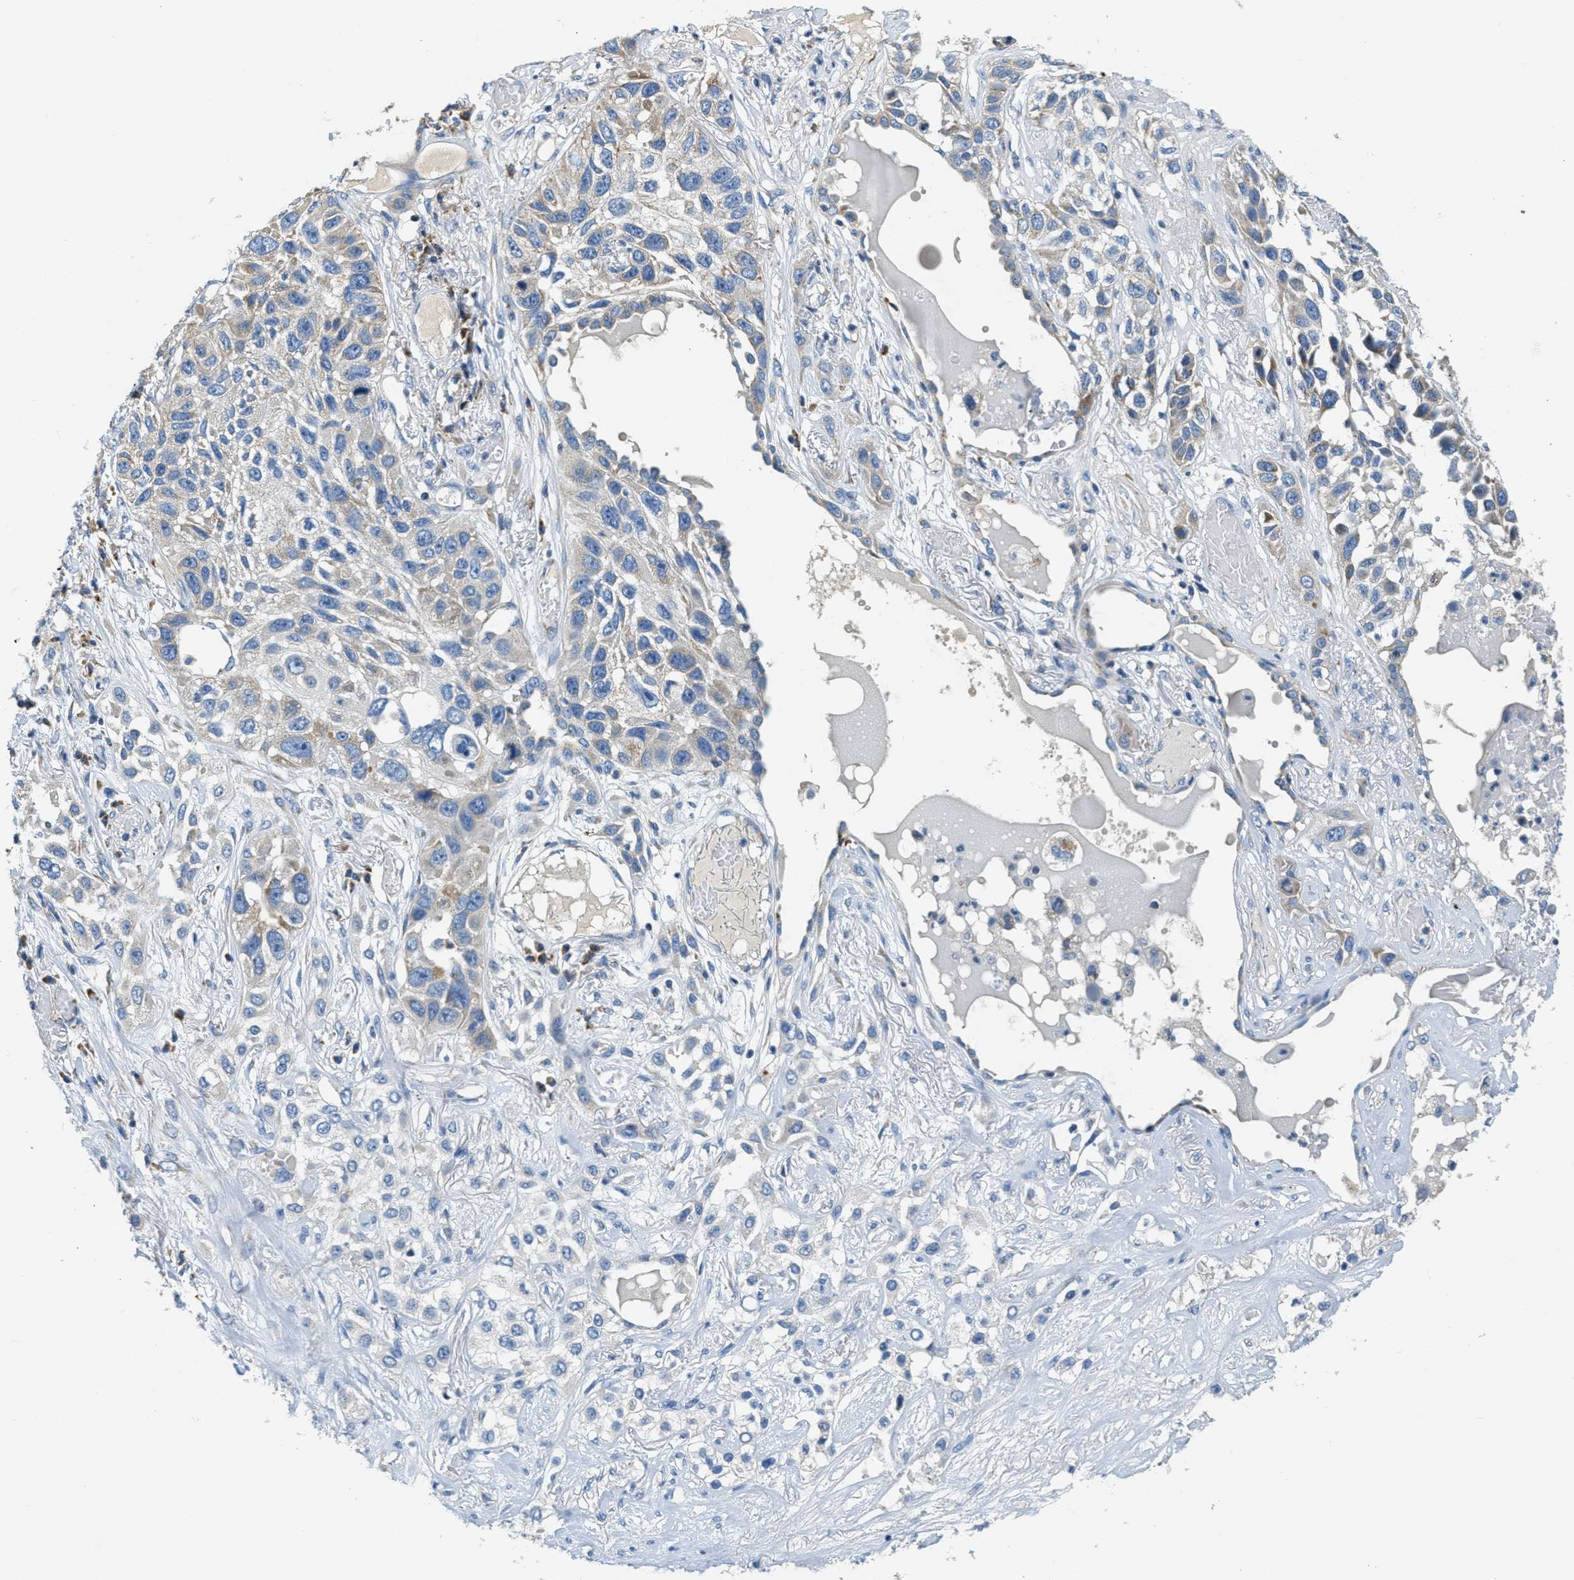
{"staining": {"intensity": "weak", "quantity": "25%-75%", "location": "cytoplasmic/membranous"}, "tissue": "lung cancer", "cell_type": "Tumor cells", "image_type": "cancer", "snomed": [{"axis": "morphology", "description": "Squamous cell carcinoma, NOS"}, {"axis": "topography", "description": "Lung"}], "caption": "Lung squamous cell carcinoma was stained to show a protein in brown. There is low levels of weak cytoplasmic/membranous expression in about 25%-75% of tumor cells.", "gene": "CA4", "patient": {"sex": "male", "age": 71}}